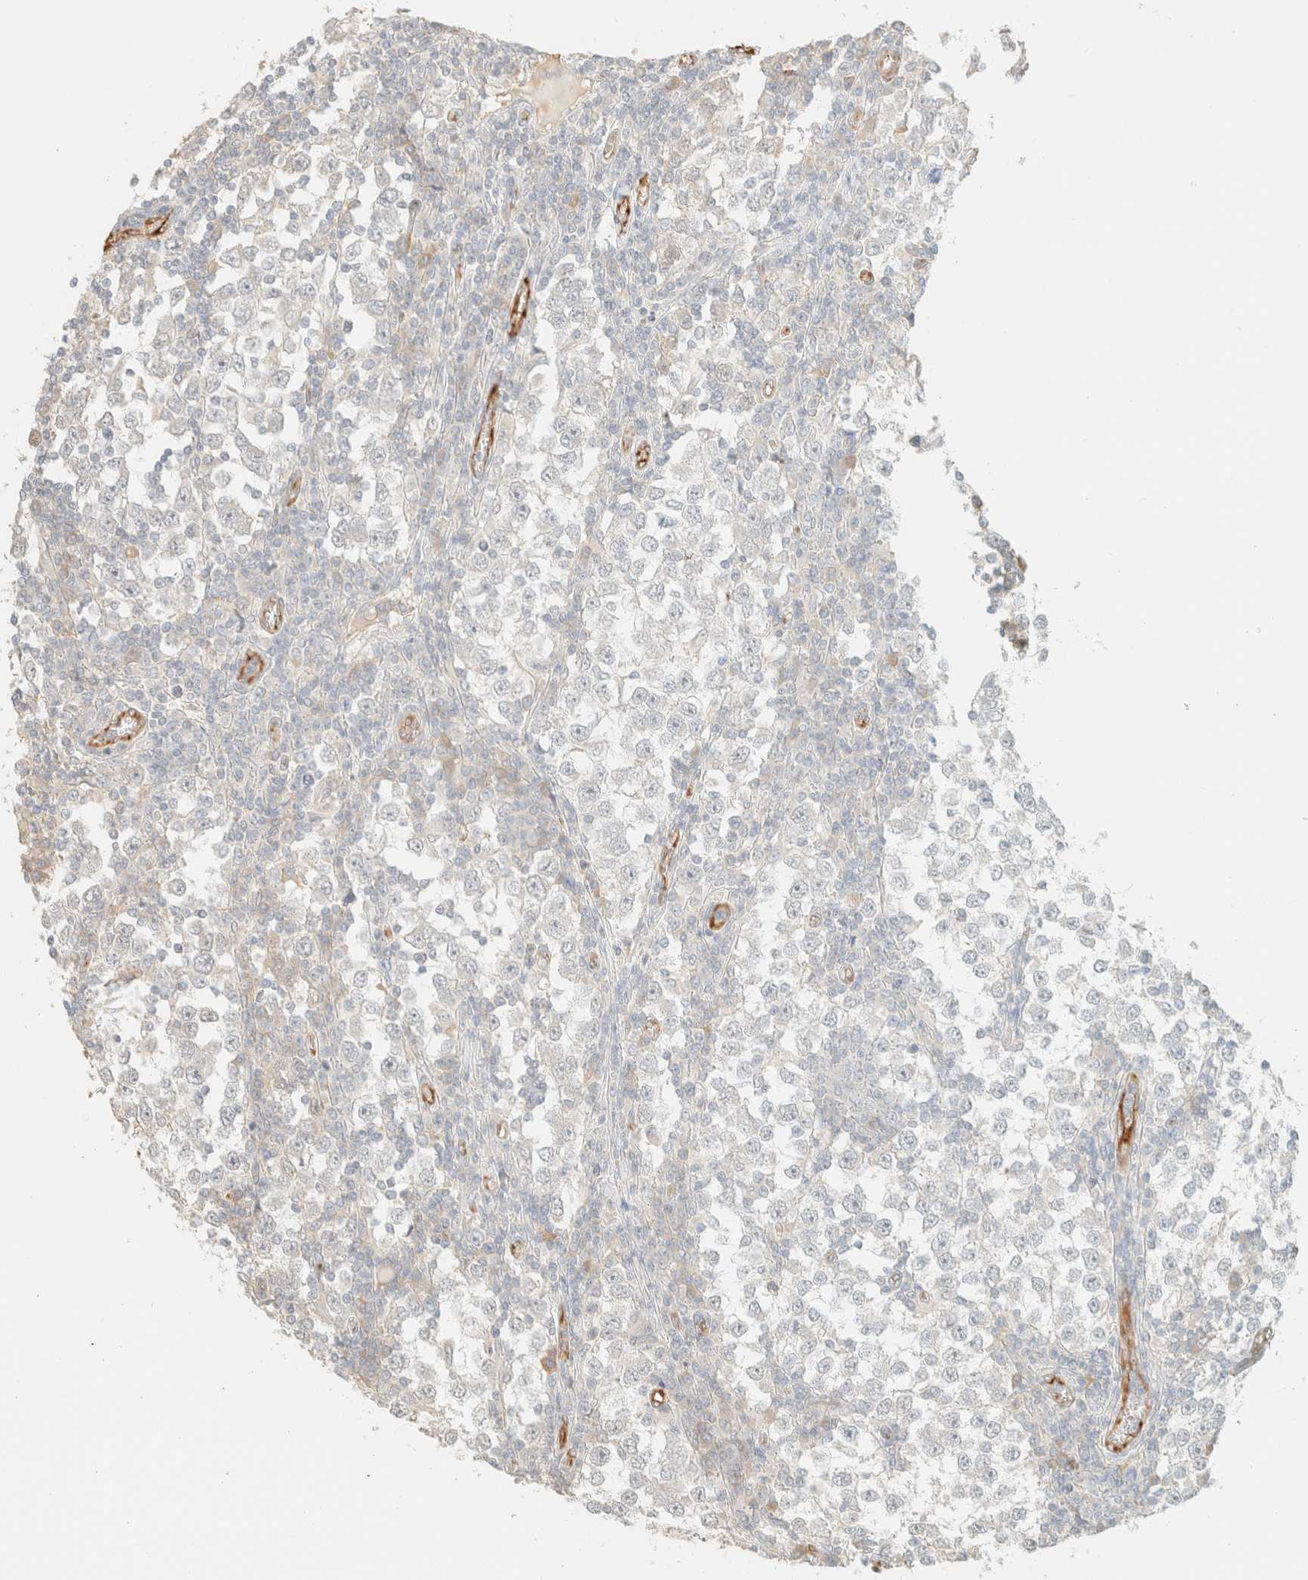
{"staining": {"intensity": "negative", "quantity": "none", "location": "none"}, "tissue": "testis cancer", "cell_type": "Tumor cells", "image_type": "cancer", "snomed": [{"axis": "morphology", "description": "Seminoma, NOS"}, {"axis": "topography", "description": "Testis"}], "caption": "DAB immunohistochemical staining of human testis seminoma demonstrates no significant positivity in tumor cells.", "gene": "SPARCL1", "patient": {"sex": "male", "age": 65}}